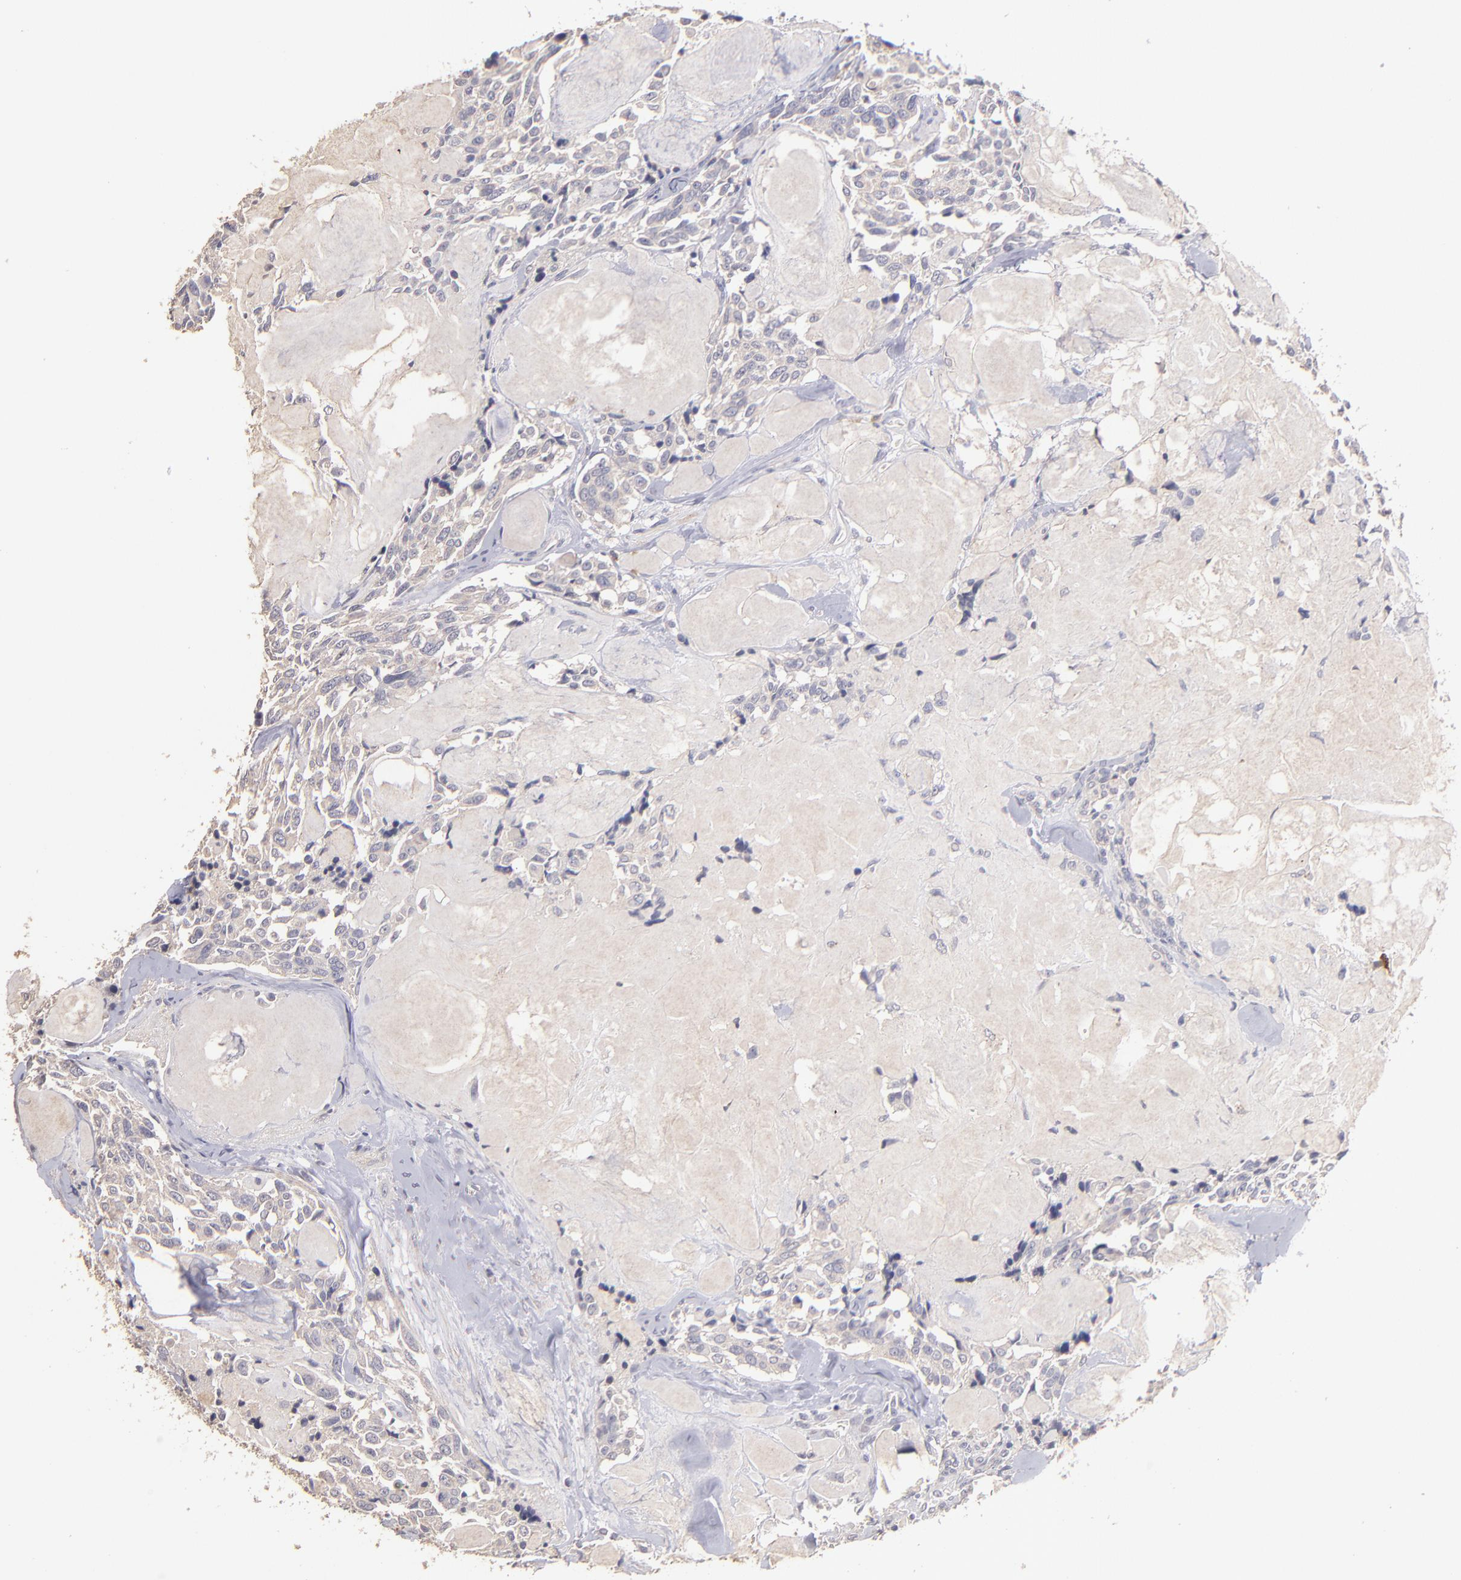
{"staining": {"intensity": "weak", "quantity": "25%-75%", "location": "cytoplasmic/membranous"}, "tissue": "thyroid cancer", "cell_type": "Tumor cells", "image_type": "cancer", "snomed": [{"axis": "morphology", "description": "Carcinoma, NOS"}, {"axis": "morphology", "description": "Carcinoid, malignant, NOS"}, {"axis": "topography", "description": "Thyroid gland"}], "caption": "Protein expression analysis of thyroid carcinoma reveals weak cytoplasmic/membranous expression in approximately 25%-75% of tumor cells.", "gene": "MAGEE1", "patient": {"sex": "male", "age": 33}}